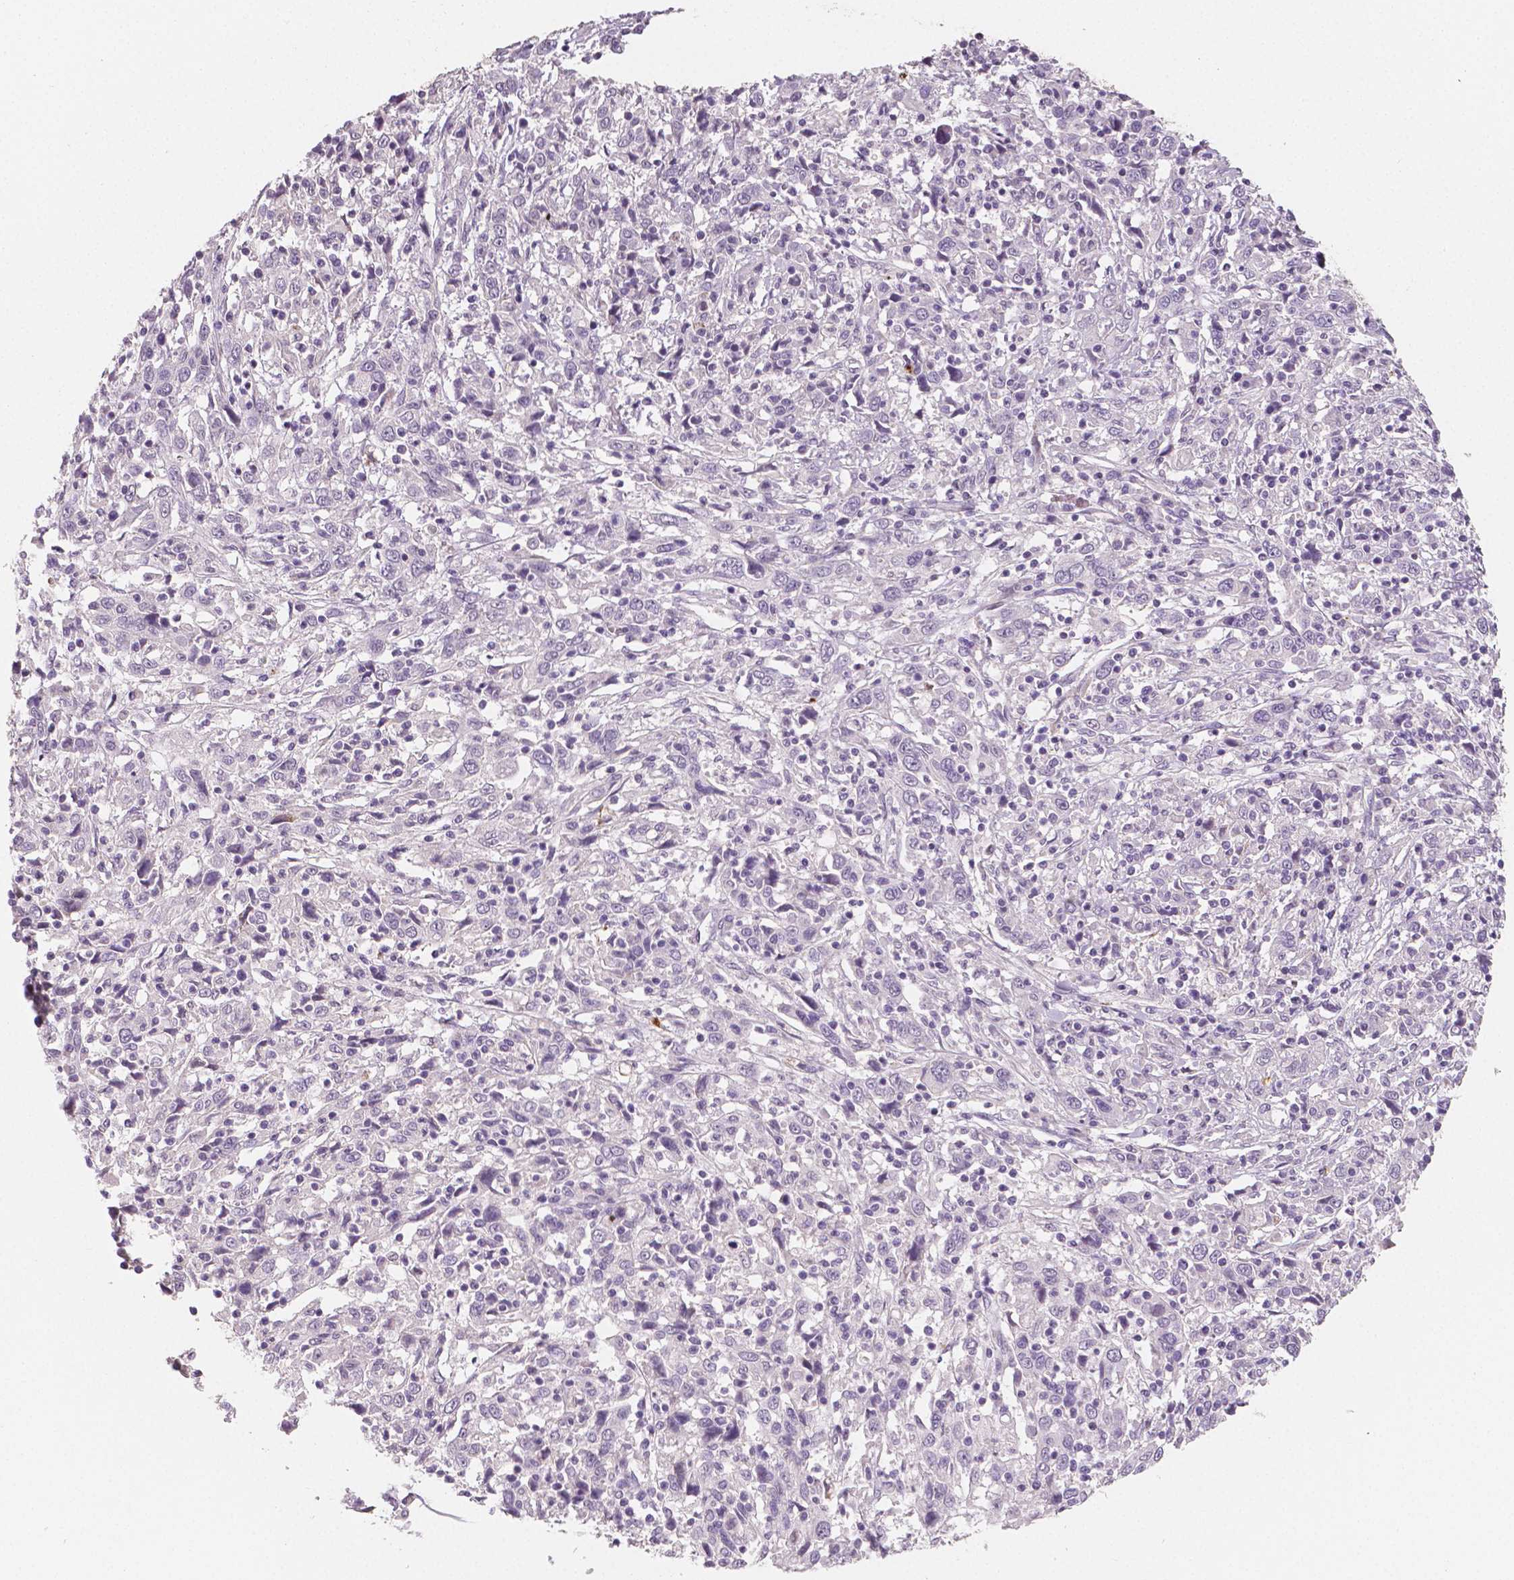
{"staining": {"intensity": "negative", "quantity": "none", "location": "none"}, "tissue": "cervical cancer", "cell_type": "Tumor cells", "image_type": "cancer", "snomed": [{"axis": "morphology", "description": "Squamous cell carcinoma, NOS"}, {"axis": "topography", "description": "Cervix"}], "caption": "Human cervical squamous cell carcinoma stained for a protein using immunohistochemistry reveals no positivity in tumor cells.", "gene": "APOA4", "patient": {"sex": "female", "age": 46}}